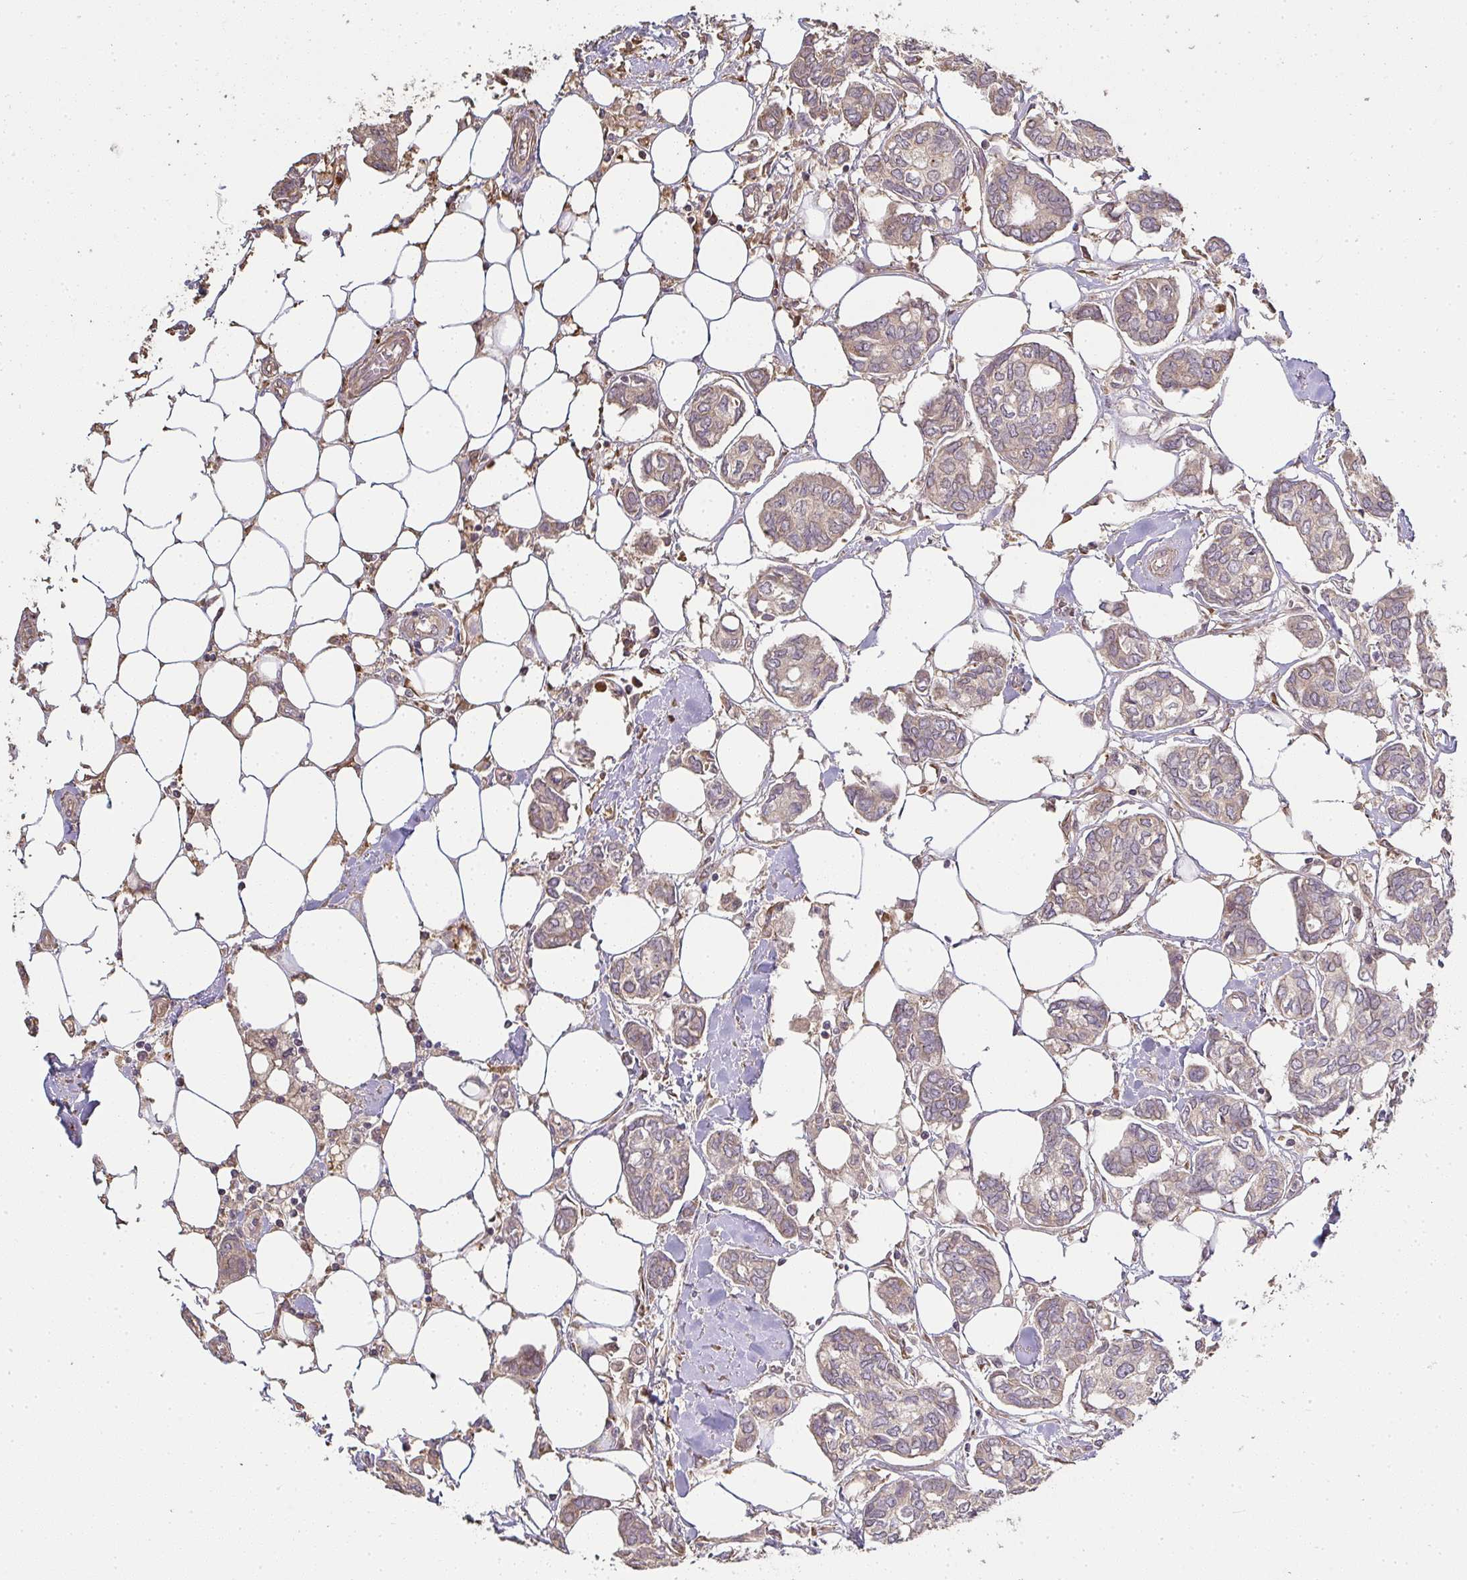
{"staining": {"intensity": "weak", "quantity": ">75%", "location": "cytoplasmic/membranous"}, "tissue": "breast cancer", "cell_type": "Tumor cells", "image_type": "cancer", "snomed": [{"axis": "morphology", "description": "Duct carcinoma"}, {"axis": "topography", "description": "Breast"}], "caption": "There is low levels of weak cytoplasmic/membranous positivity in tumor cells of infiltrating ductal carcinoma (breast), as demonstrated by immunohistochemical staining (brown color).", "gene": "BRINP3", "patient": {"sex": "female", "age": 73}}